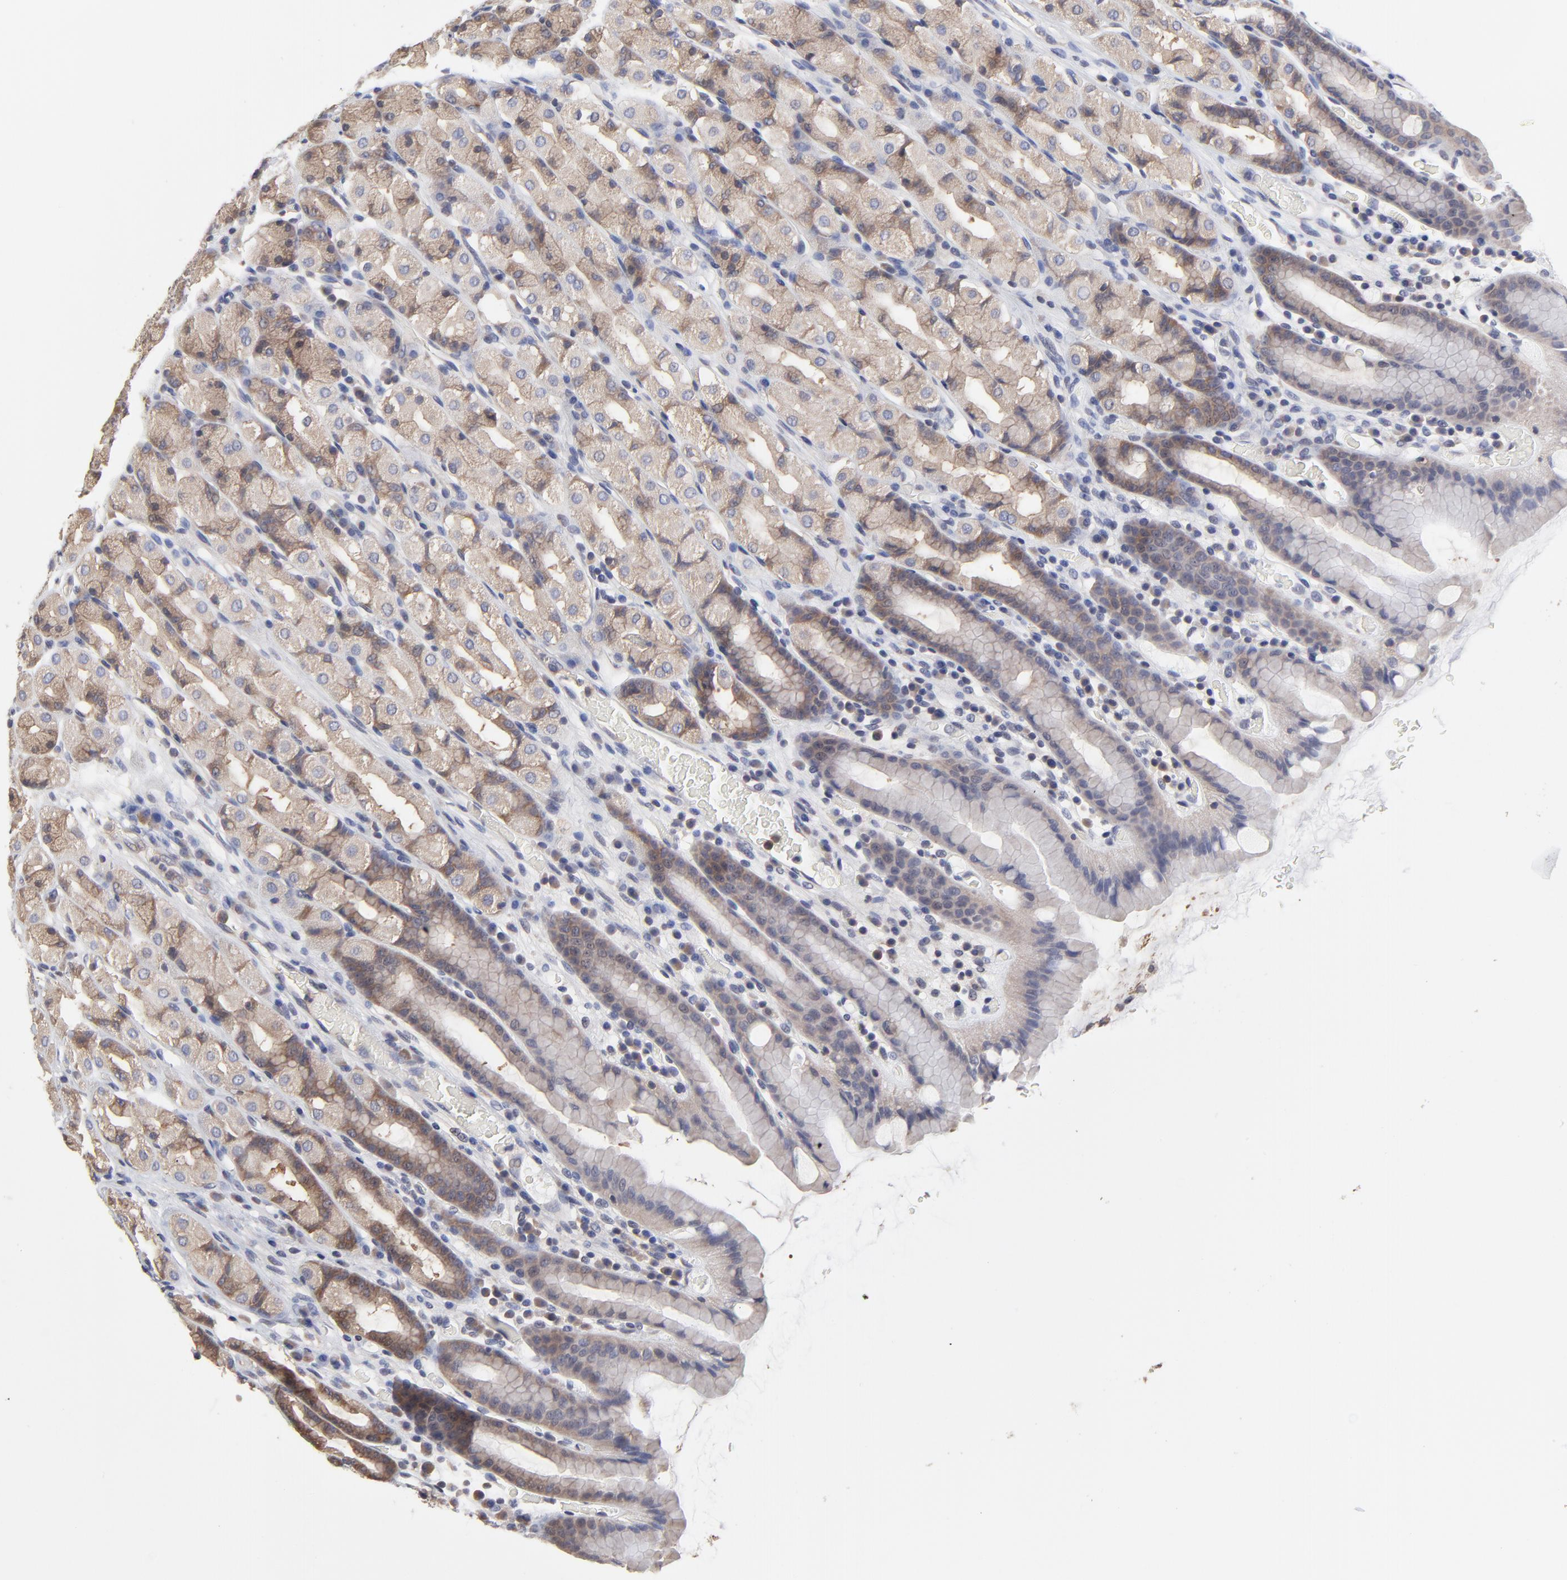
{"staining": {"intensity": "weak", "quantity": ">75%", "location": "cytoplasmic/membranous"}, "tissue": "stomach", "cell_type": "Glandular cells", "image_type": "normal", "snomed": [{"axis": "morphology", "description": "Normal tissue, NOS"}, {"axis": "topography", "description": "Stomach, upper"}], "caption": "Immunohistochemistry (IHC) of benign human stomach displays low levels of weak cytoplasmic/membranous staining in about >75% of glandular cells.", "gene": "CCT2", "patient": {"sex": "male", "age": 68}}